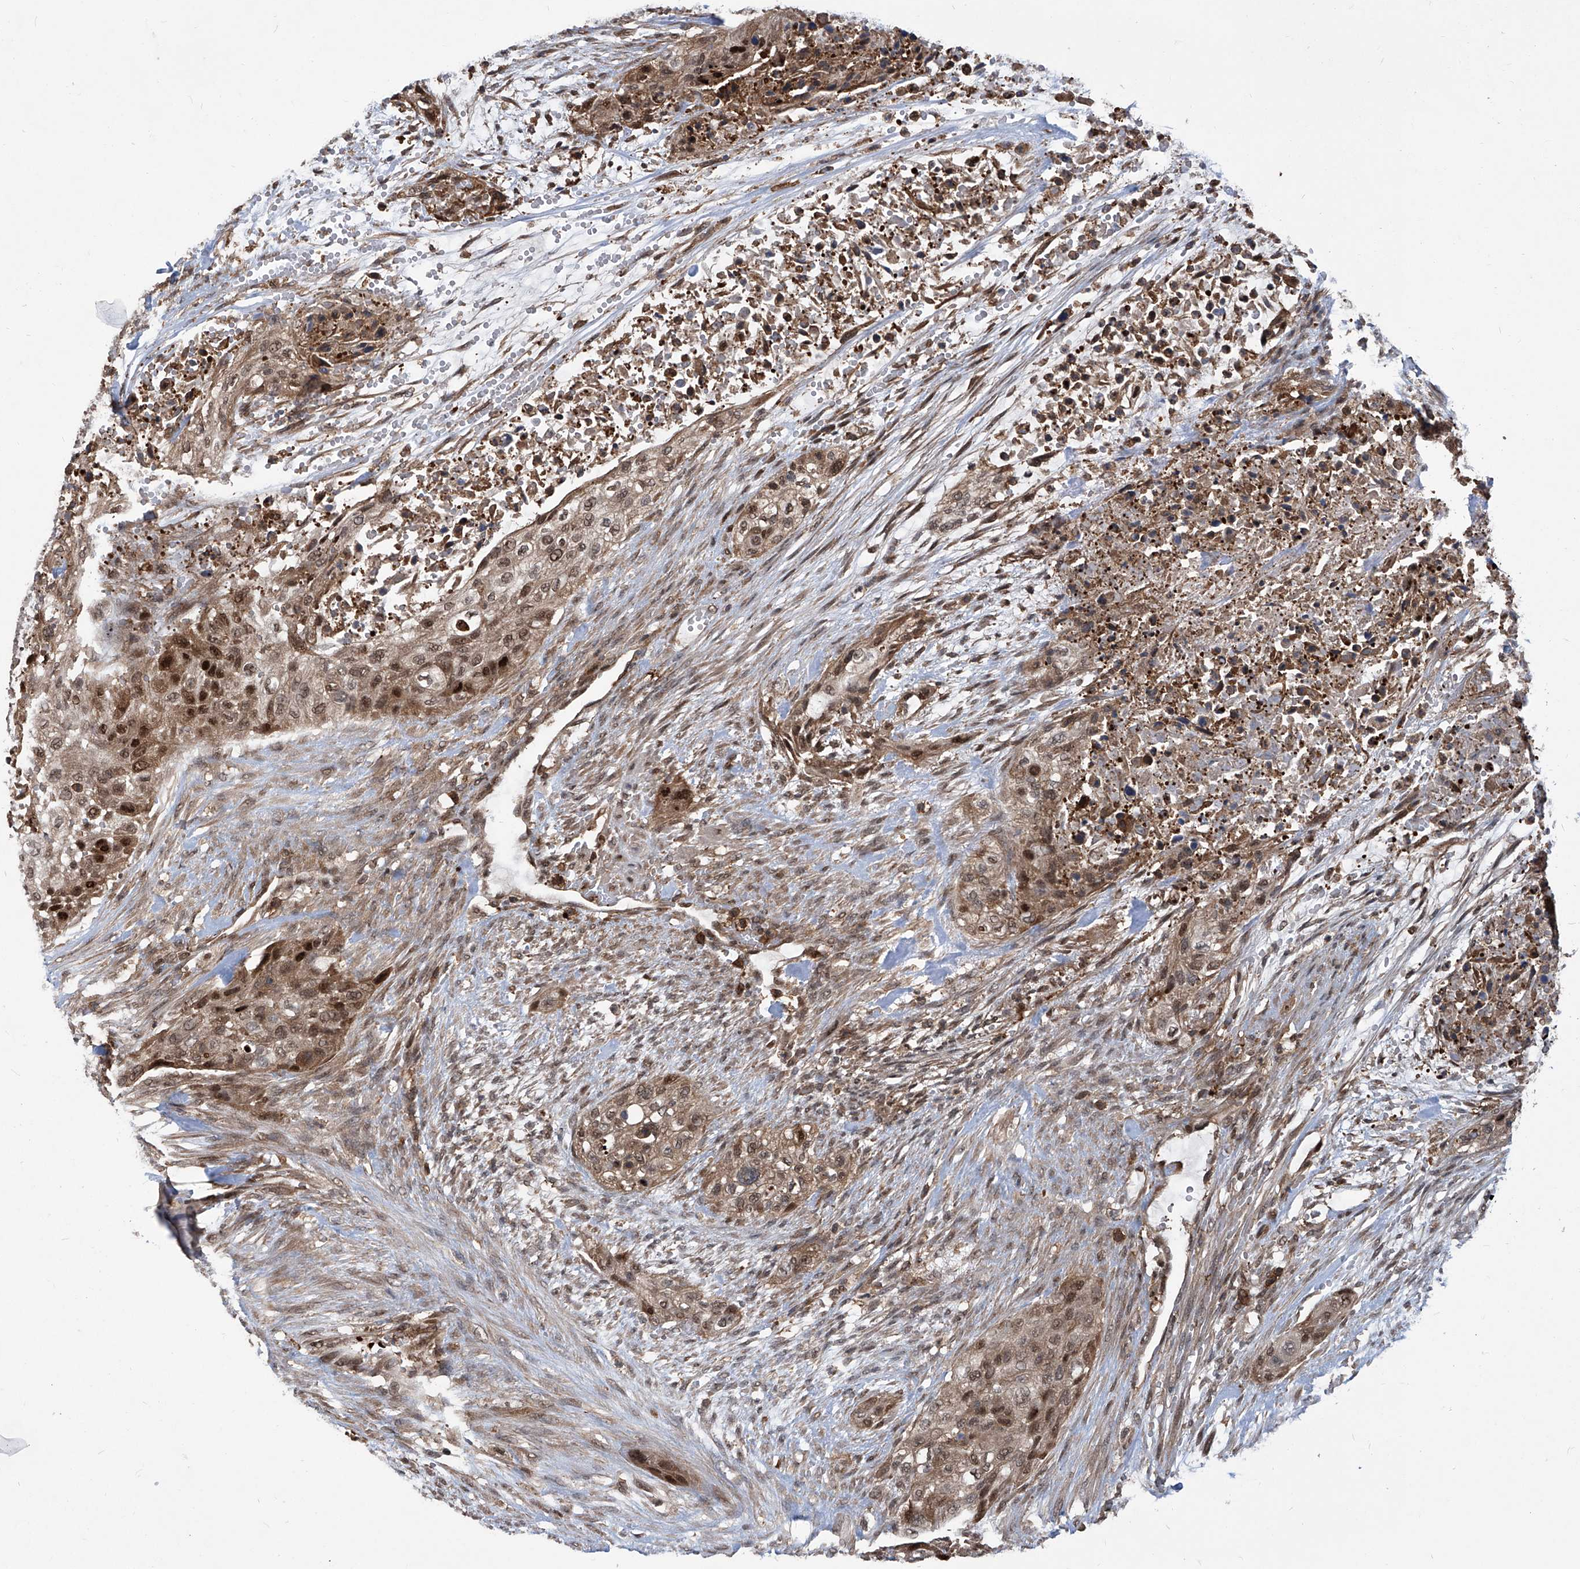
{"staining": {"intensity": "strong", "quantity": ">75%", "location": "cytoplasmic/membranous,nuclear"}, "tissue": "urothelial cancer", "cell_type": "Tumor cells", "image_type": "cancer", "snomed": [{"axis": "morphology", "description": "Urothelial carcinoma, High grade"}, {"axis": "topography", "description": "Urinary bladder"}], "caption": "Immunohistochemistry (DAB (3,3'-diaminobenzidine)) staining of human urothelial cancer displays strong cytoplasmic/membranous and nuclear protein staining in about >75% of tumor cells. (DAB (3,3'-diaminobenzidine) IHC, brown staining for protein, blue staining for nuclei).", "gene": "PSMB1", "patient": {"sex": "male", "age": 35}}